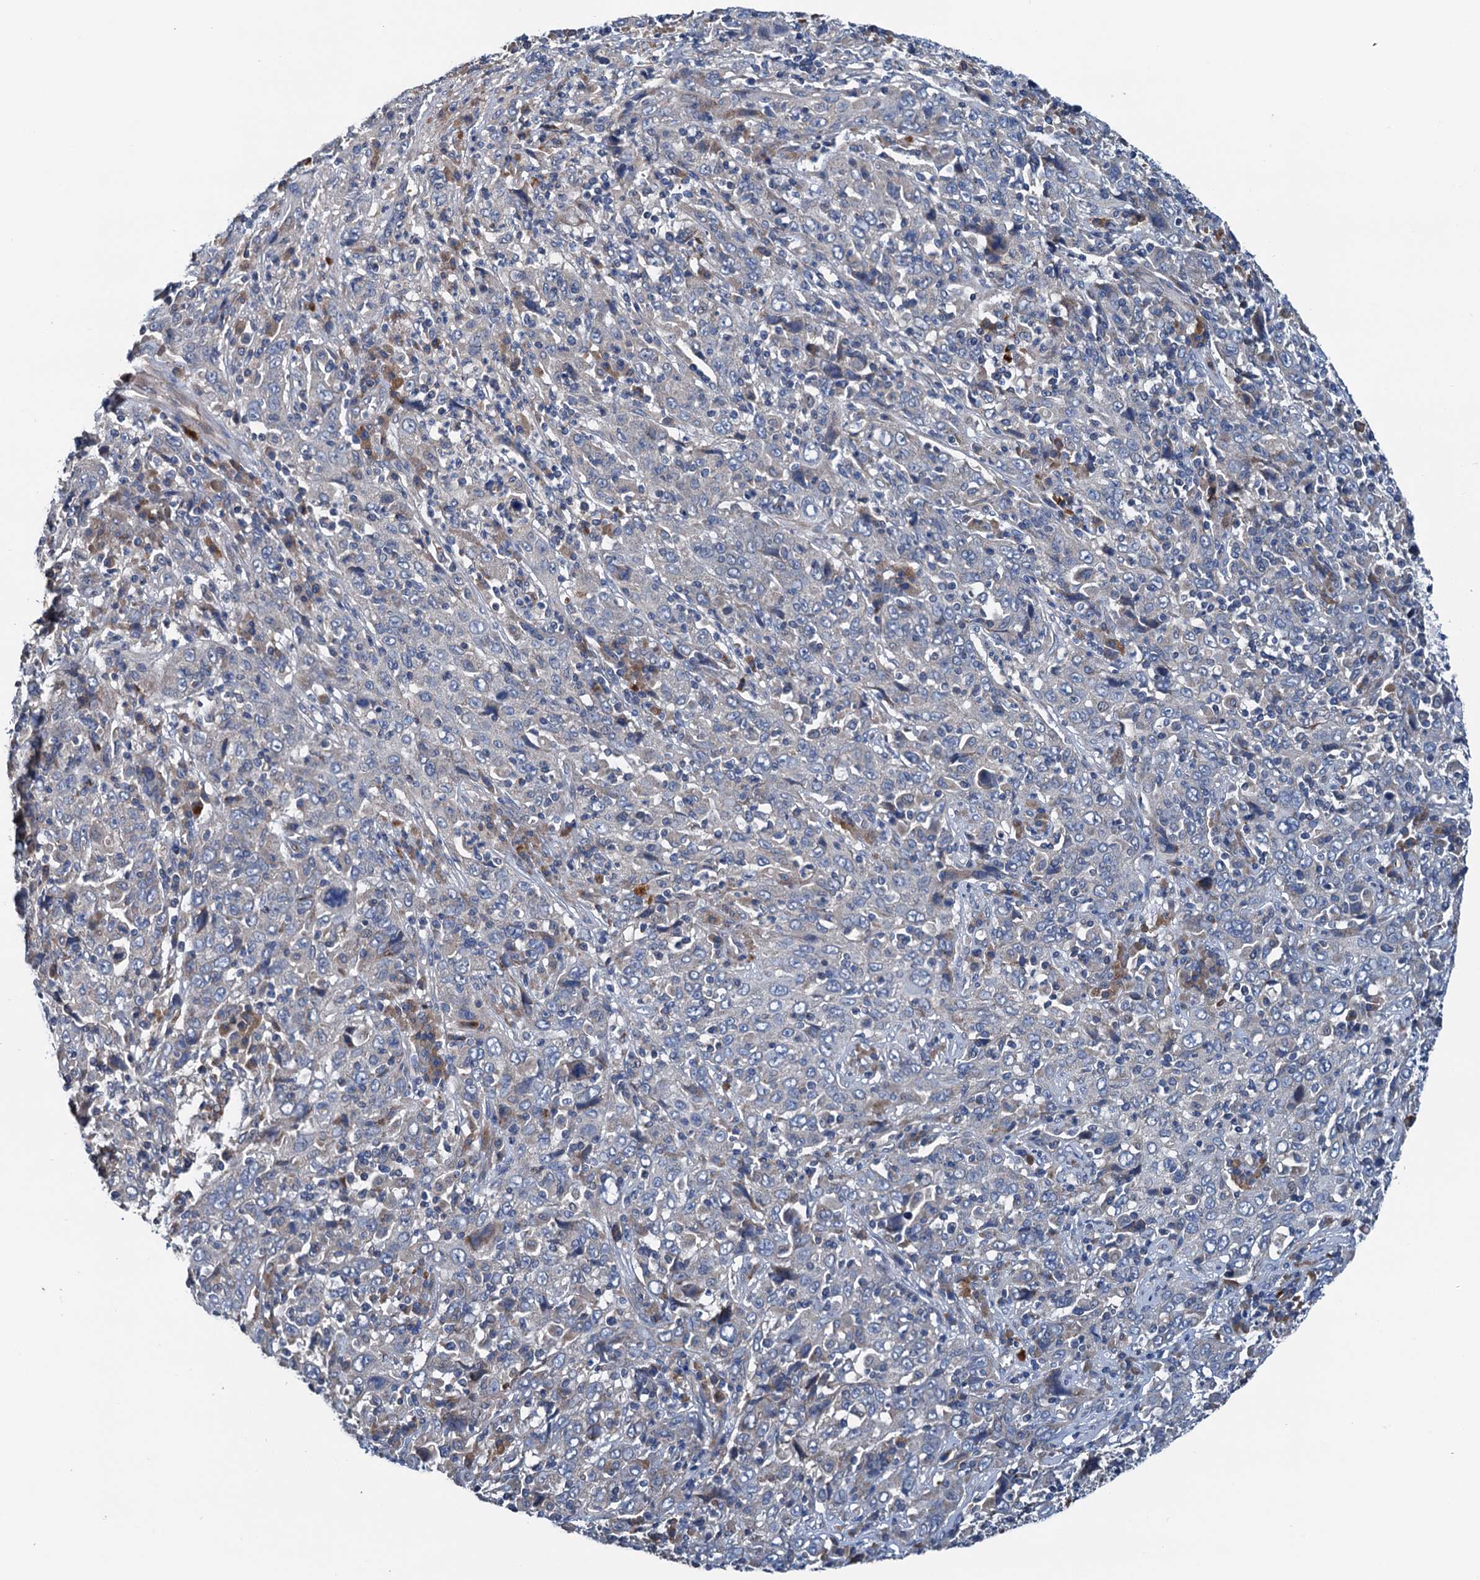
{"staining": {"intensity": "negative", "quantity": "none", "location": "none"}, "tissue": "cervical cancer", "cell_type": "Tumor cells", "image_type": "cancer", "snomed": [{"axis": "morphology", "description": "Squamous cell carcinoma, NOS"}, {"axis": "topography", "description": "Cervix"}], "caption": "An IHC histopathology image of cervical squamous cell carcinoma is shown. There is no staining in tumor cells of cervical squamous cell carcinoma. (DAB (3,3'-diaminobenzidine) IHC with hematoxylin counter stain).", "gene": "ELAC1", "patient": {"sex": "female", "age": 46}}